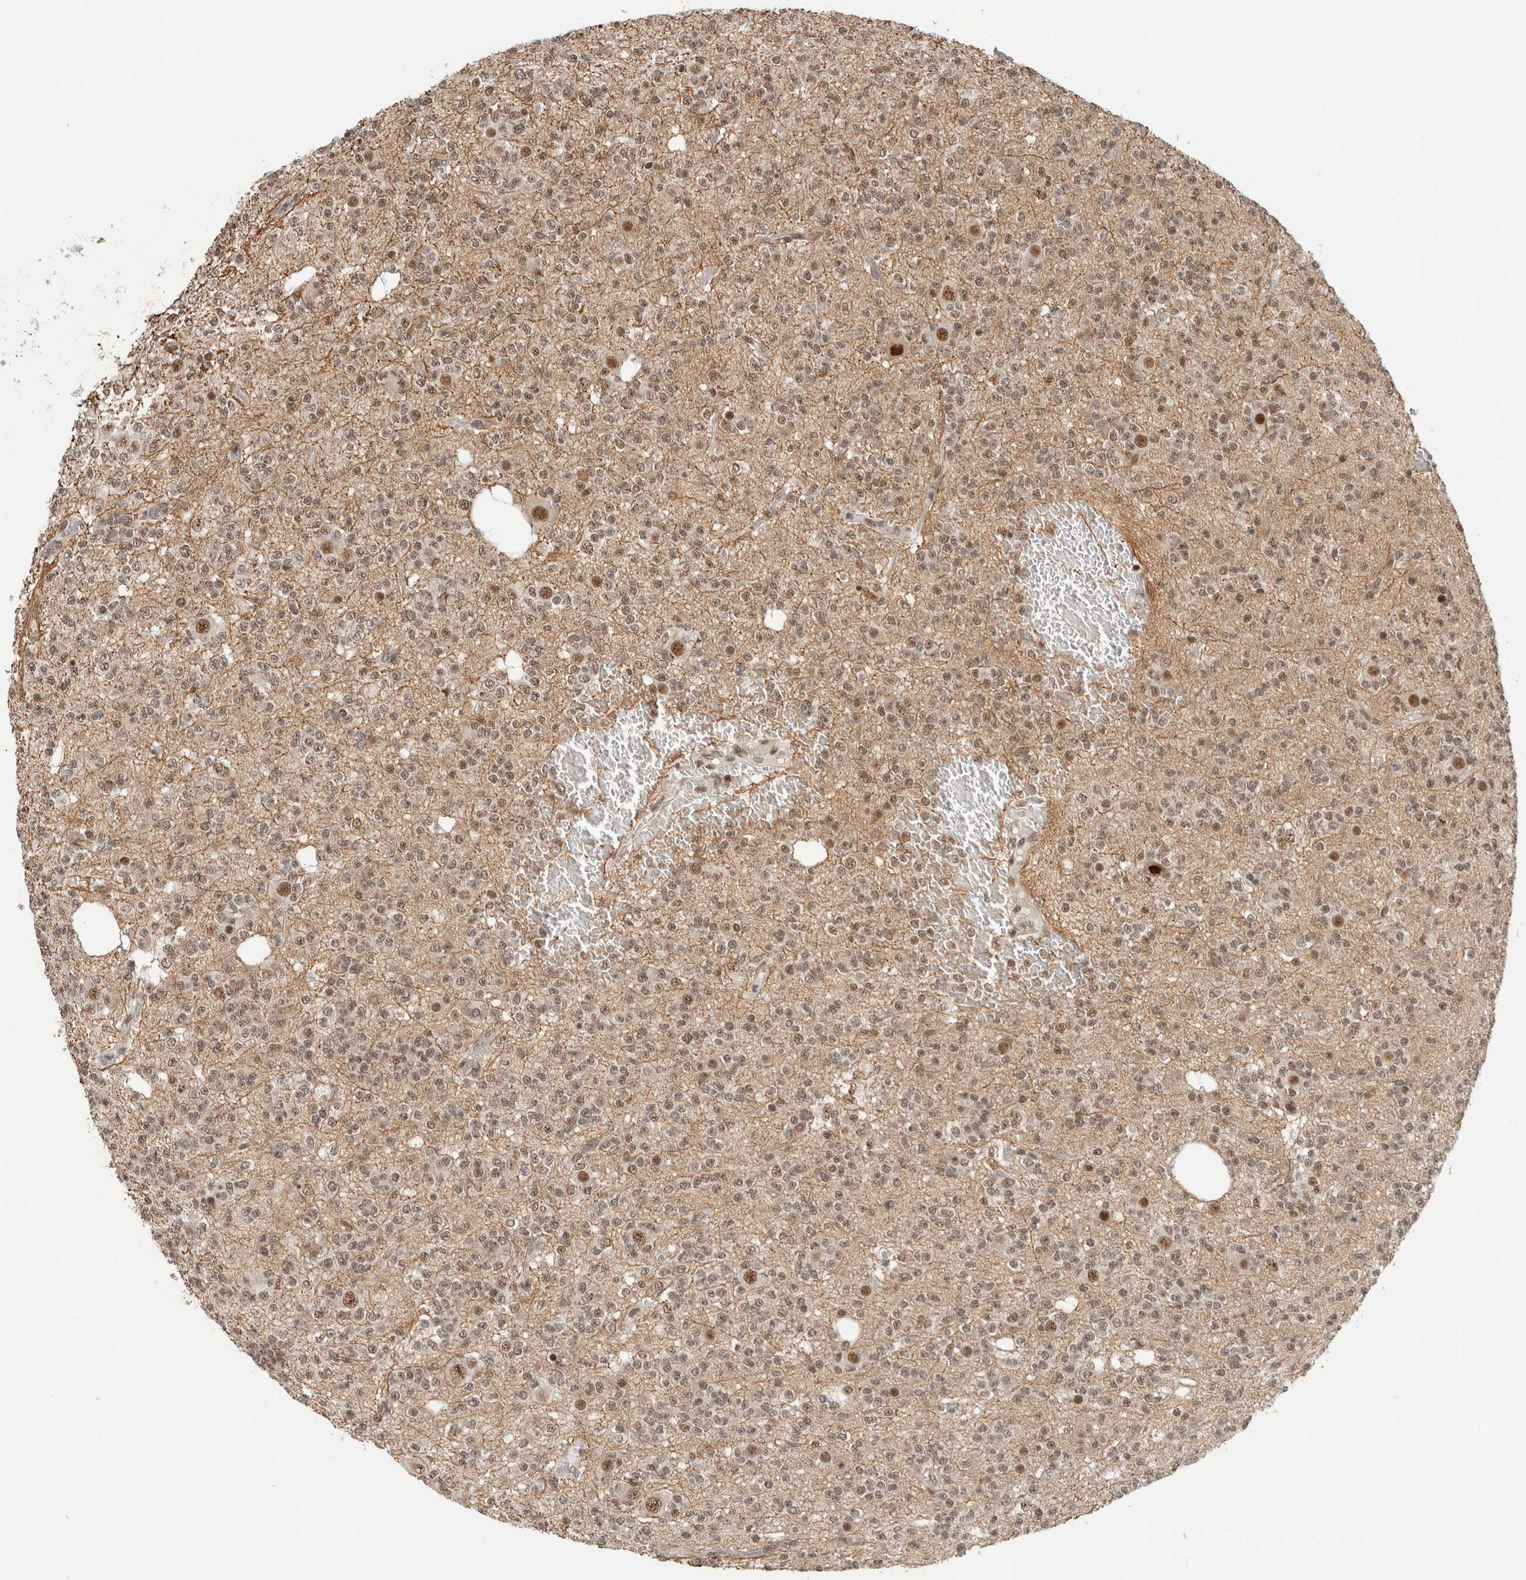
{"staining": {"intensity": "moderate", "quantity": ">75%", "location": "nuclear"}, "tissue": "glioma", "cell_type": "Tumor cells", "image_type": "cancer", "snomed": [{"axis": "morphology", "description": "Glioma, malignant, Low grade"}, {"axis": "topography", "description": "Brain"}], "caption": "This is a micrograph of immunohistochemistry (IHC) staining of malignant glioma (low-grade), which shows moderate positivity in the nuclear of tumor cells.", "gene": "NCAPG2", "patient": {"sex": "male", "age": 38}}